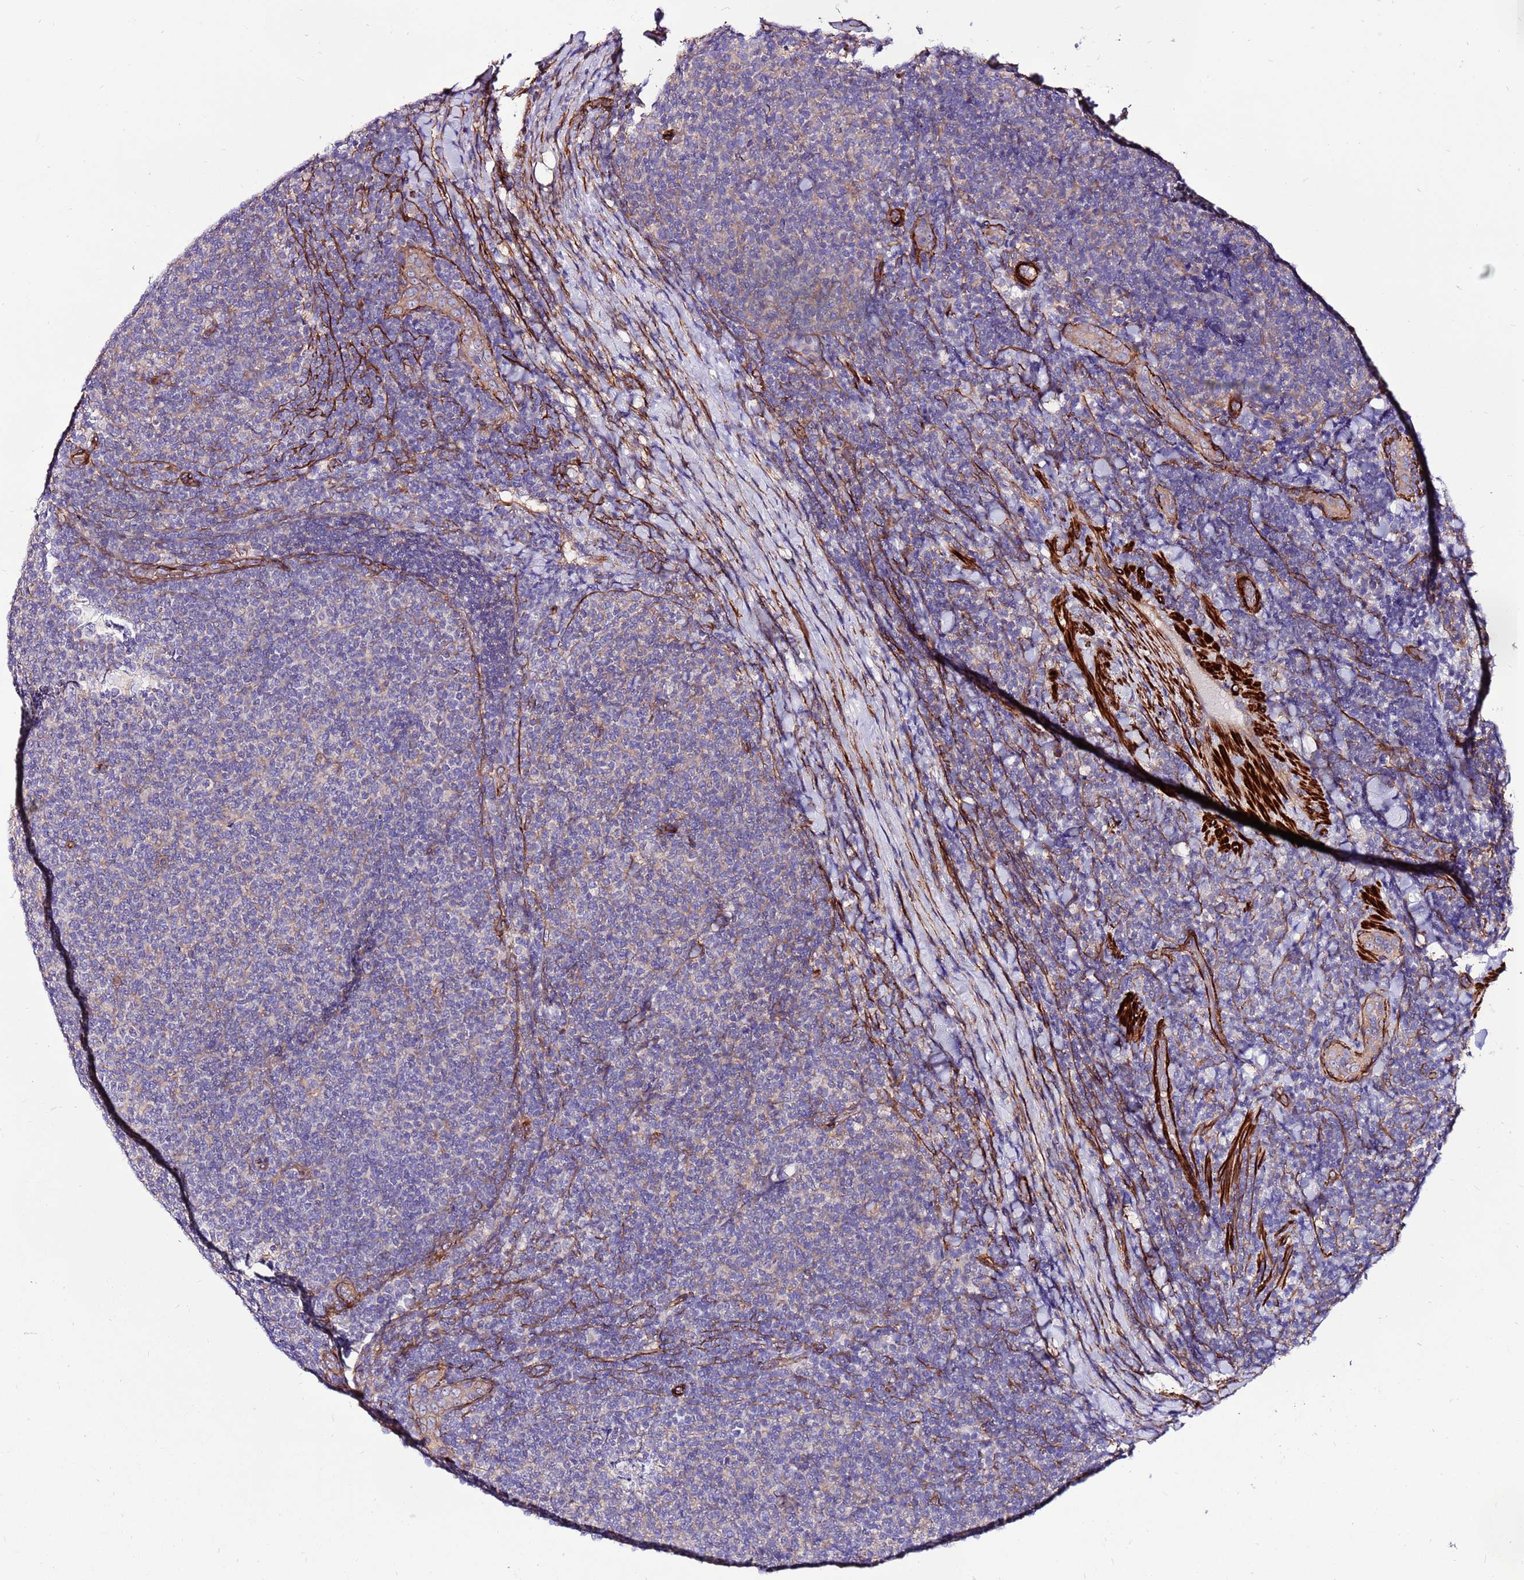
{"staining": {"intensity": "negative", "quantity": "none", "location": "none"}, "tissue": "lymphoma", "cell_type": "Tumor cells", "image_type": "cancer", "snomed": [{"axis": "morphology", "description": "Malignant lymphoma, non-Hodgkin's type, Low grade"}, {"axis": "topography", "description": "Lymph node"}], "caption": "IHC photomicrograph of neoplastic tissue: human low-grade malignant lymphoma, non-Hodgkin's type stained with DAB demonstrates no significant protein expression in tumor cells.", "gene": "EI24", "patient": {"sex": "male", "age": 66}}